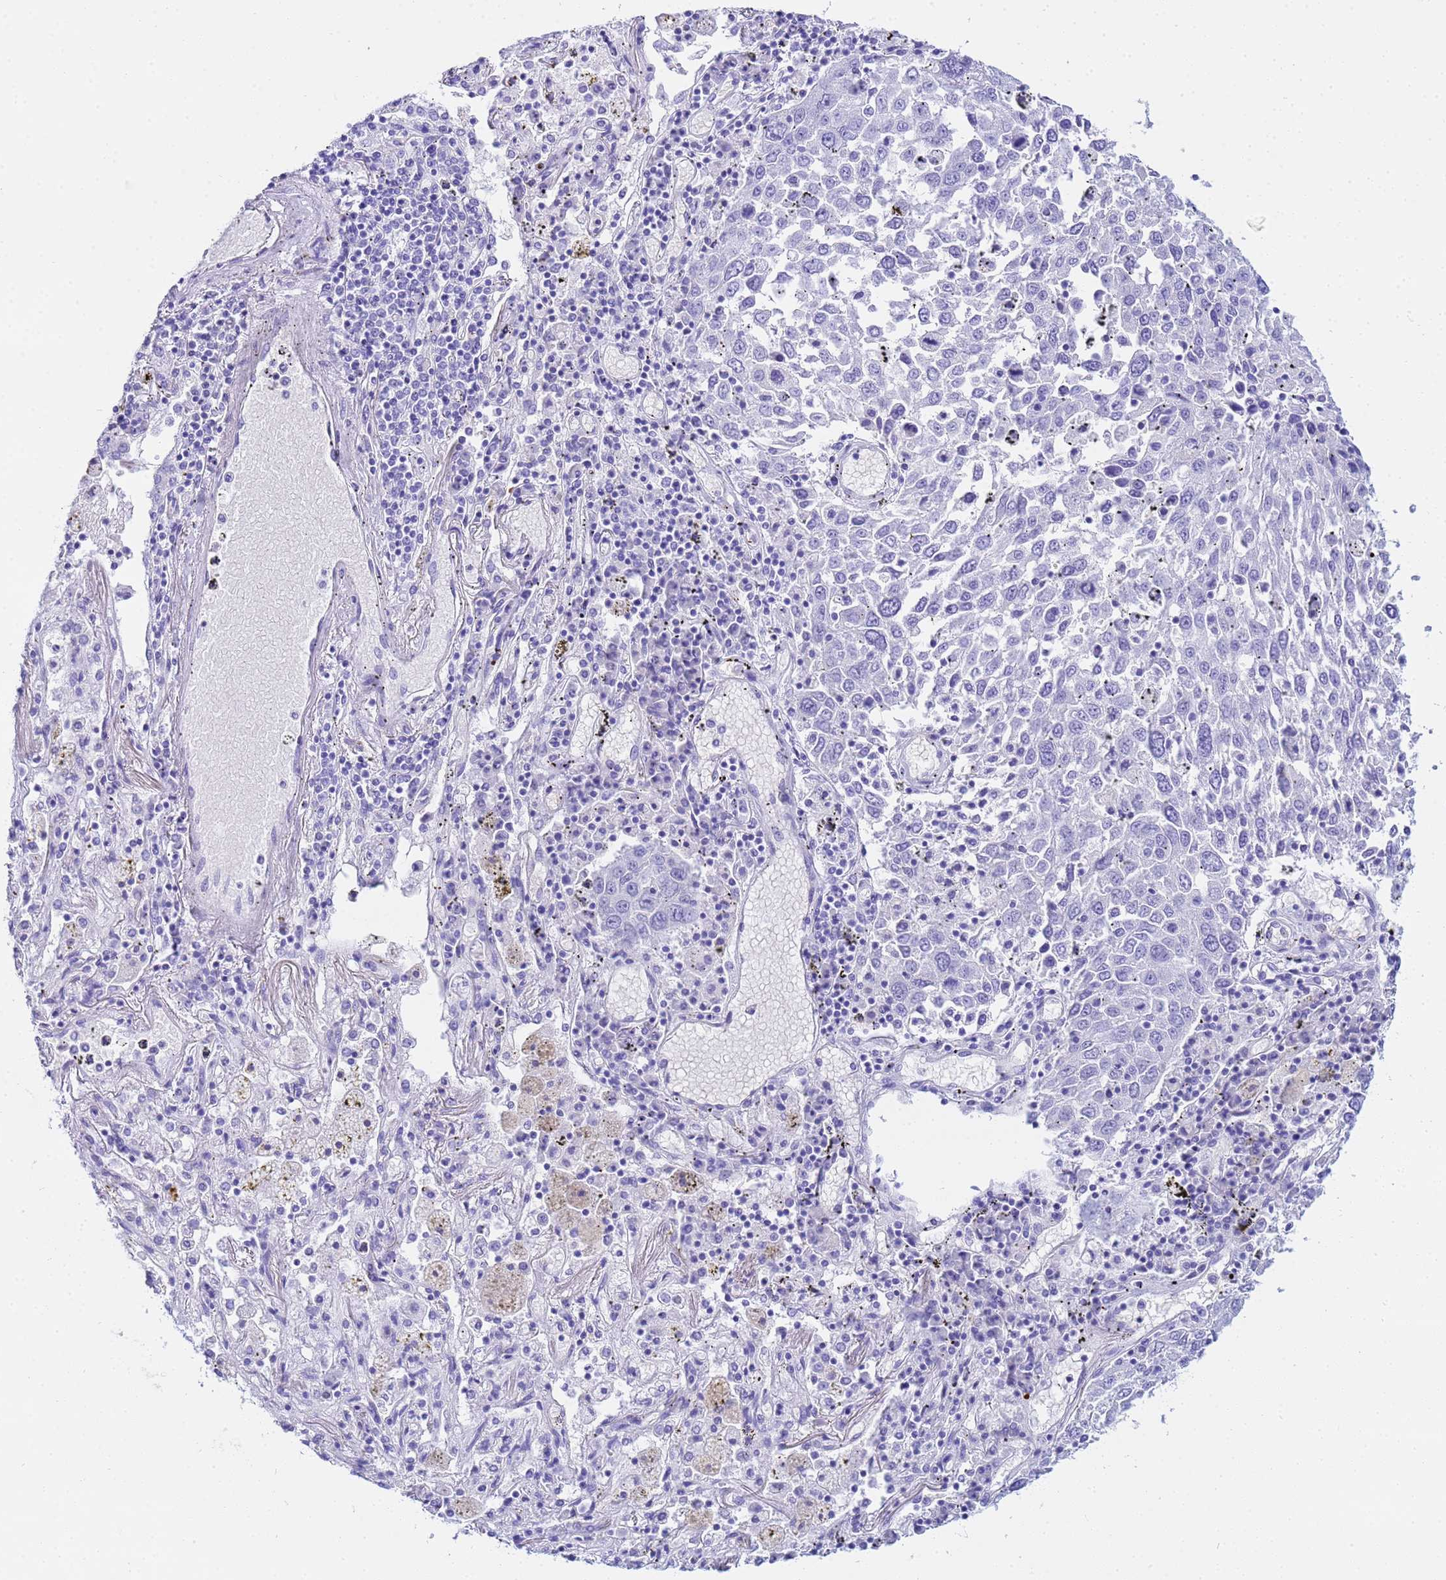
{"staining": {"intensity": "negative", "quantity": "none", "location": "none"}, "tissue": "lung cancer", "cell_type": "Tumor cells", "image_type": "cancer", "snomed": [{"axis": "morphology", "description": "Squamous cell carcinoma, NOS"}, {"axis": "topography", "description": "Lung"}], "caption": "Human squamous cell carcinoma (lung) stained for a protein using immunohistochemistry reveals no positivity in tumor cells.", "gene": "AQP12A", "patient": {"sex": "male", "age": 65}}